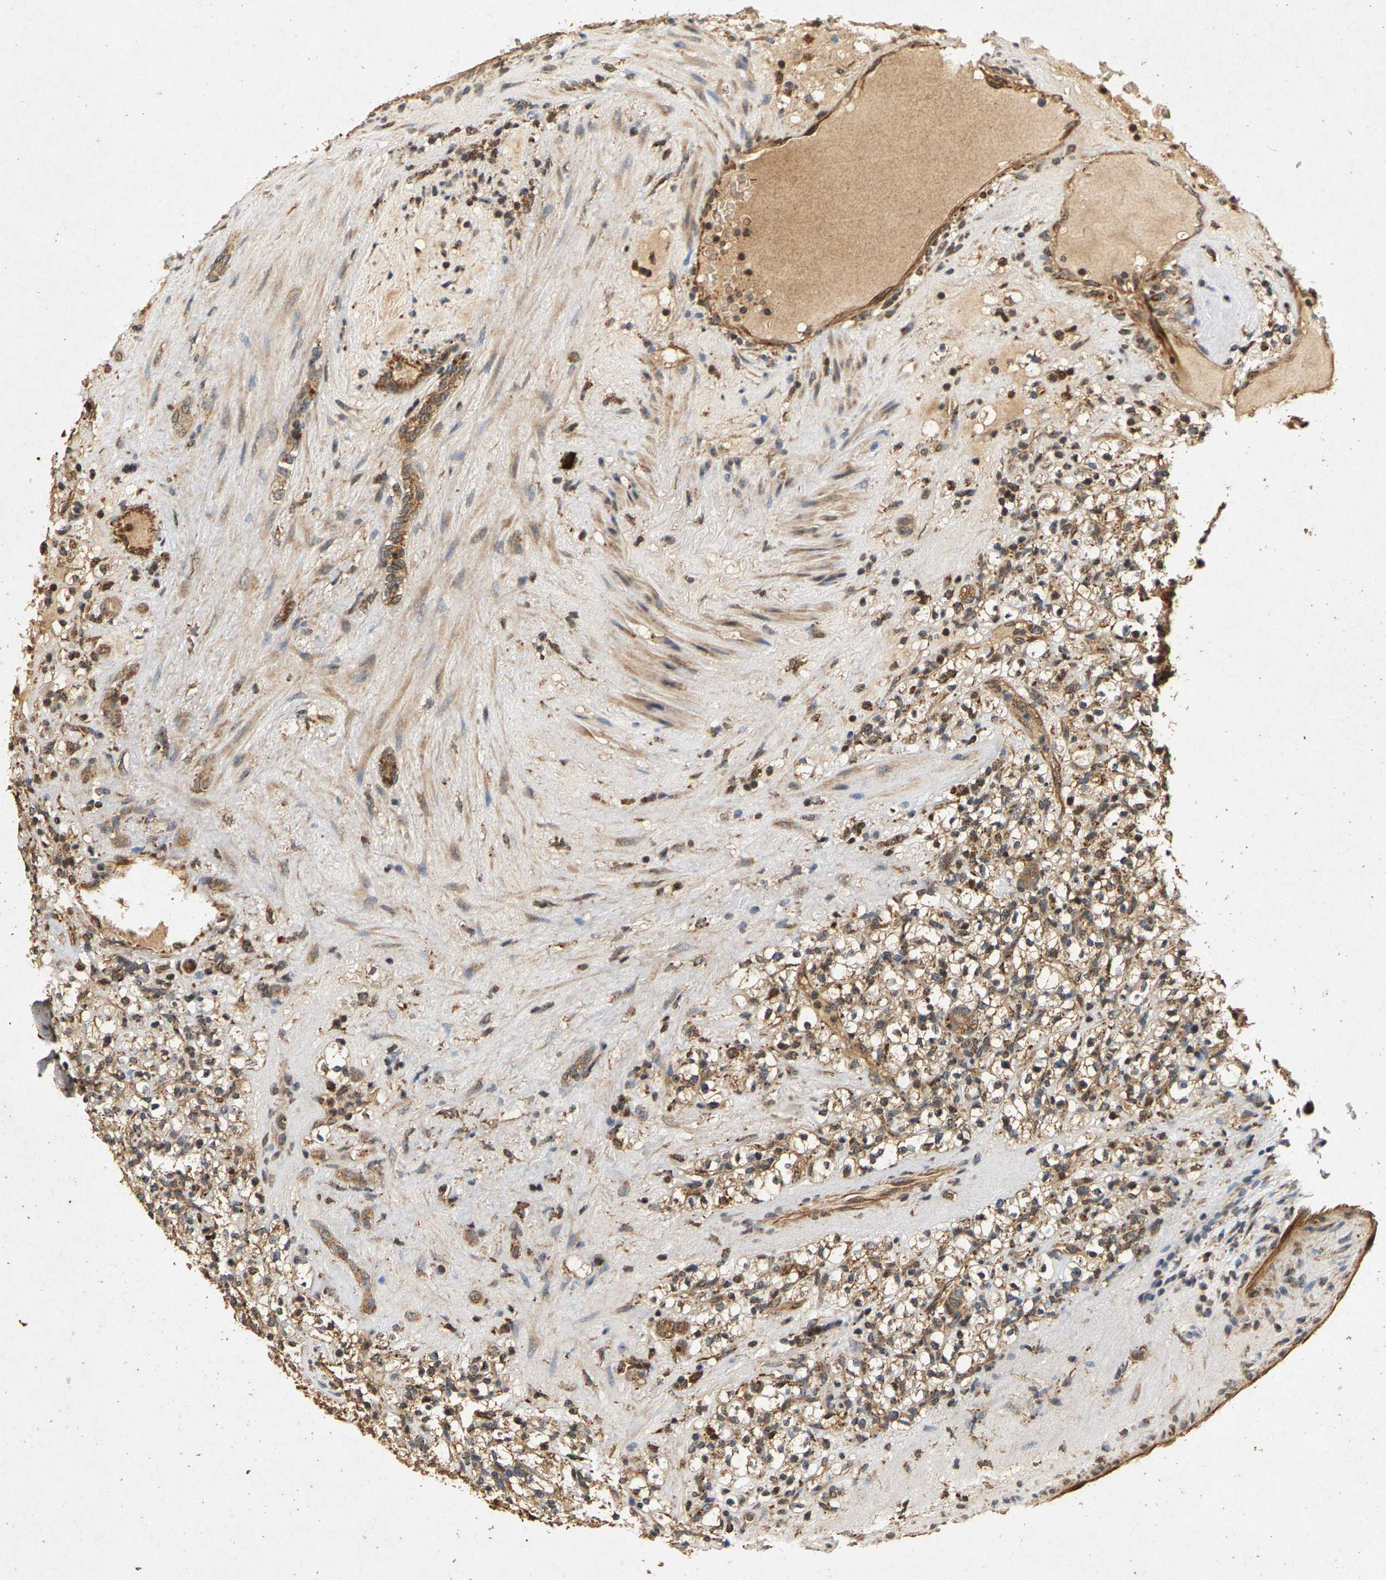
{"staining": {"intensity": "moderate", "quantity": ">75%", "location": "cytoplasmic/membranous"}, "tissue": "renal cancer", "cell_type": "Tumor cells", "image_type": "cancer", "snomed": [{"axis": "morphology", "description": "Normal tissue, NOS"}, {"axis": "morphology", "description": "Adenocarcinoma, NOS"}, {"axis": "topography", "description": "Kidney"}], "caption": "Immunohistochemistry (IHC) of renal adenocarcinoma shows medium levels of moderate cytoplasmic/membranous positivity in approximately >75% of tumor cells.", "gene": "CIDEC", "patient": {"sex": "female", "age": 72}}